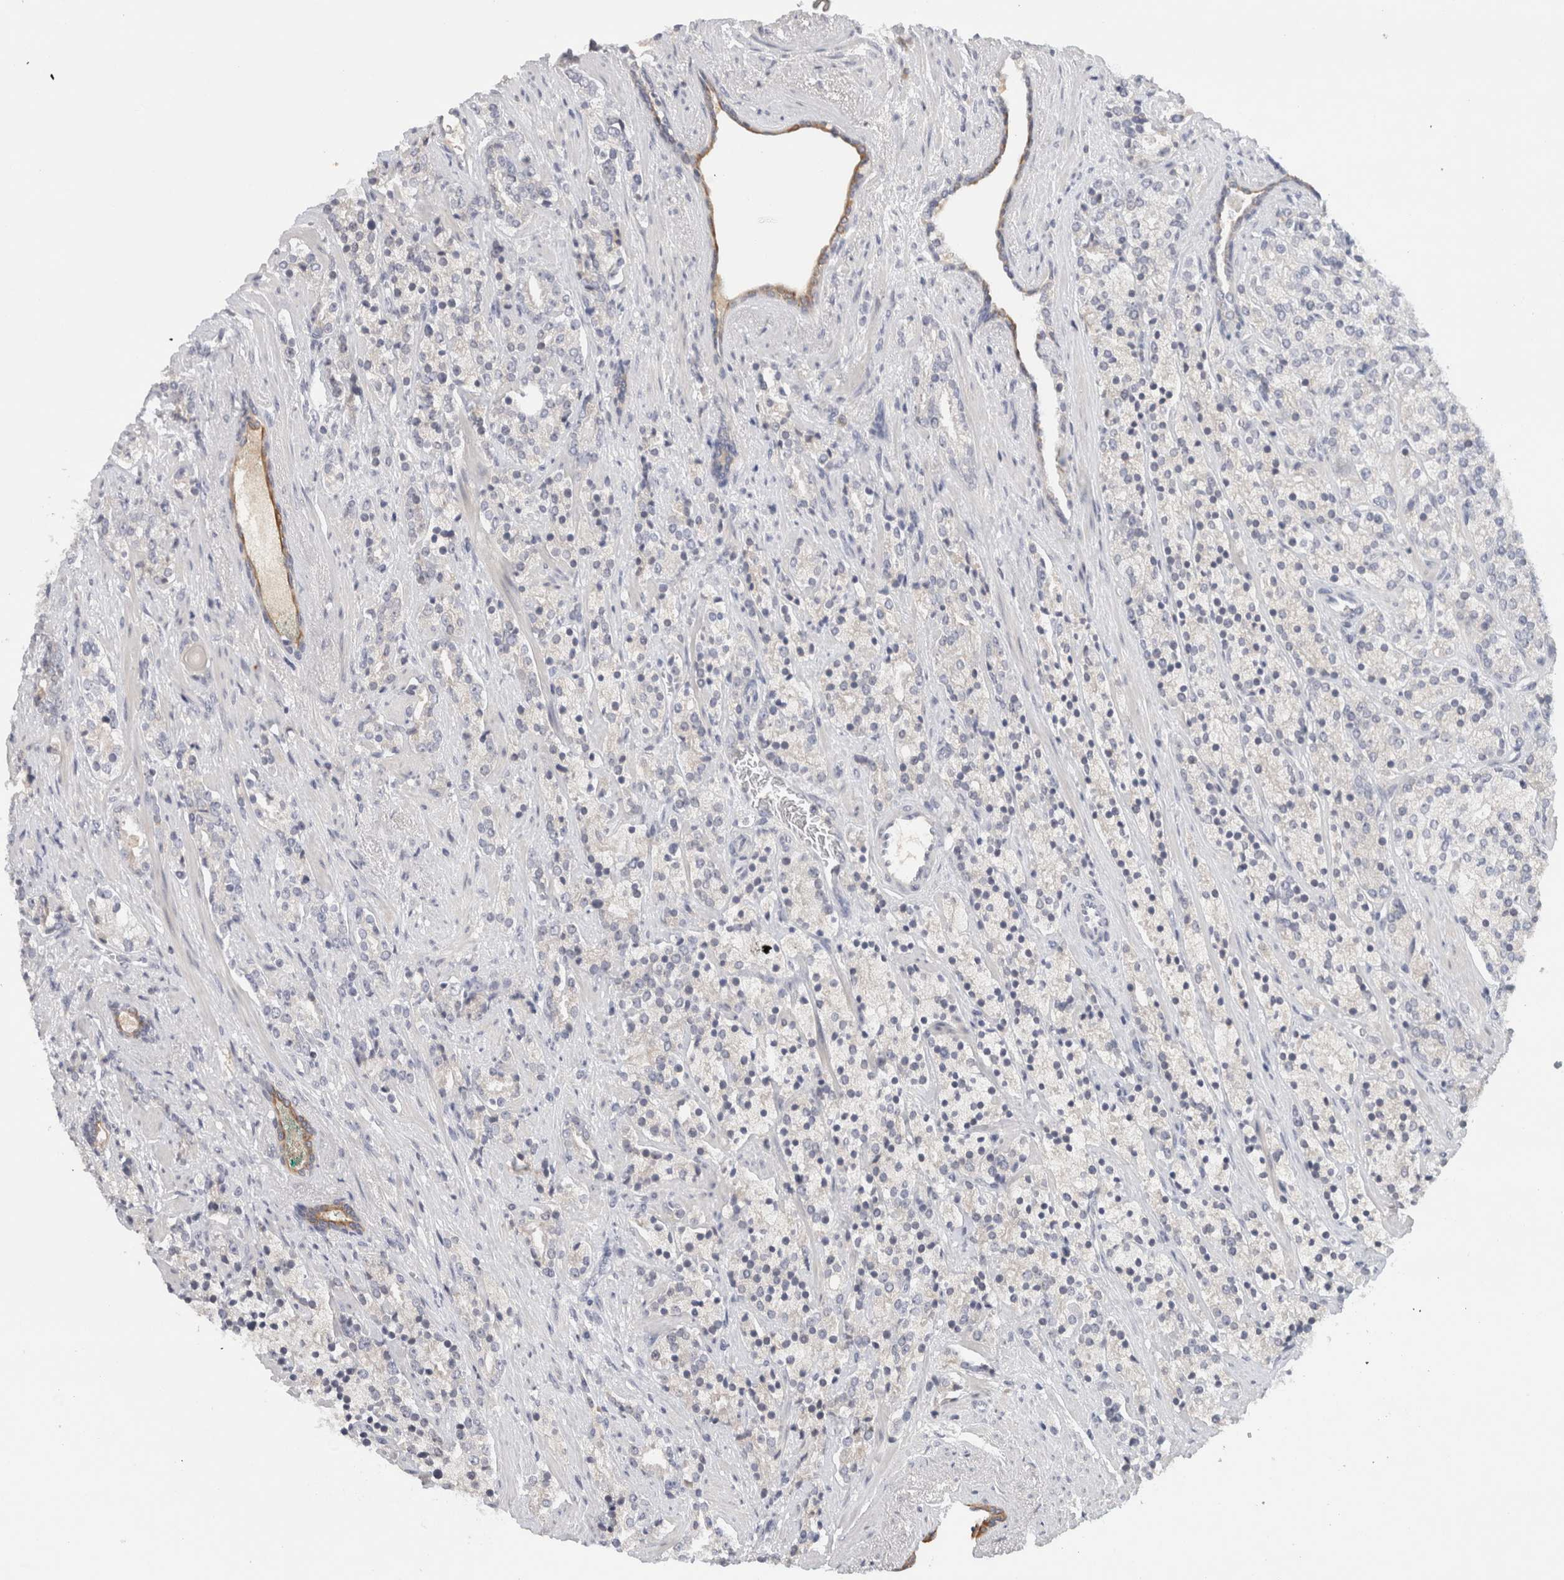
{"staining": {"intensity": "negative", "quantity": "none", "location": "none"}, "tissue": "prostate cancer", "cell_type": "Tumor cells", "image_type": "cancer", "snomed": [{"axis": "morphology", "description": "Adenocarcinoma, High grade"}, {"axis": "topography", "description": "Prostate"}], "caption": "A high-resolution micrograph shows immunohistochemistry staining of prostate high-grade adenocarcinoma, which exhibits no significant positivity in tumor cells.", "gene": "STK31", "patient": {"sex": "male", "age": 71}}